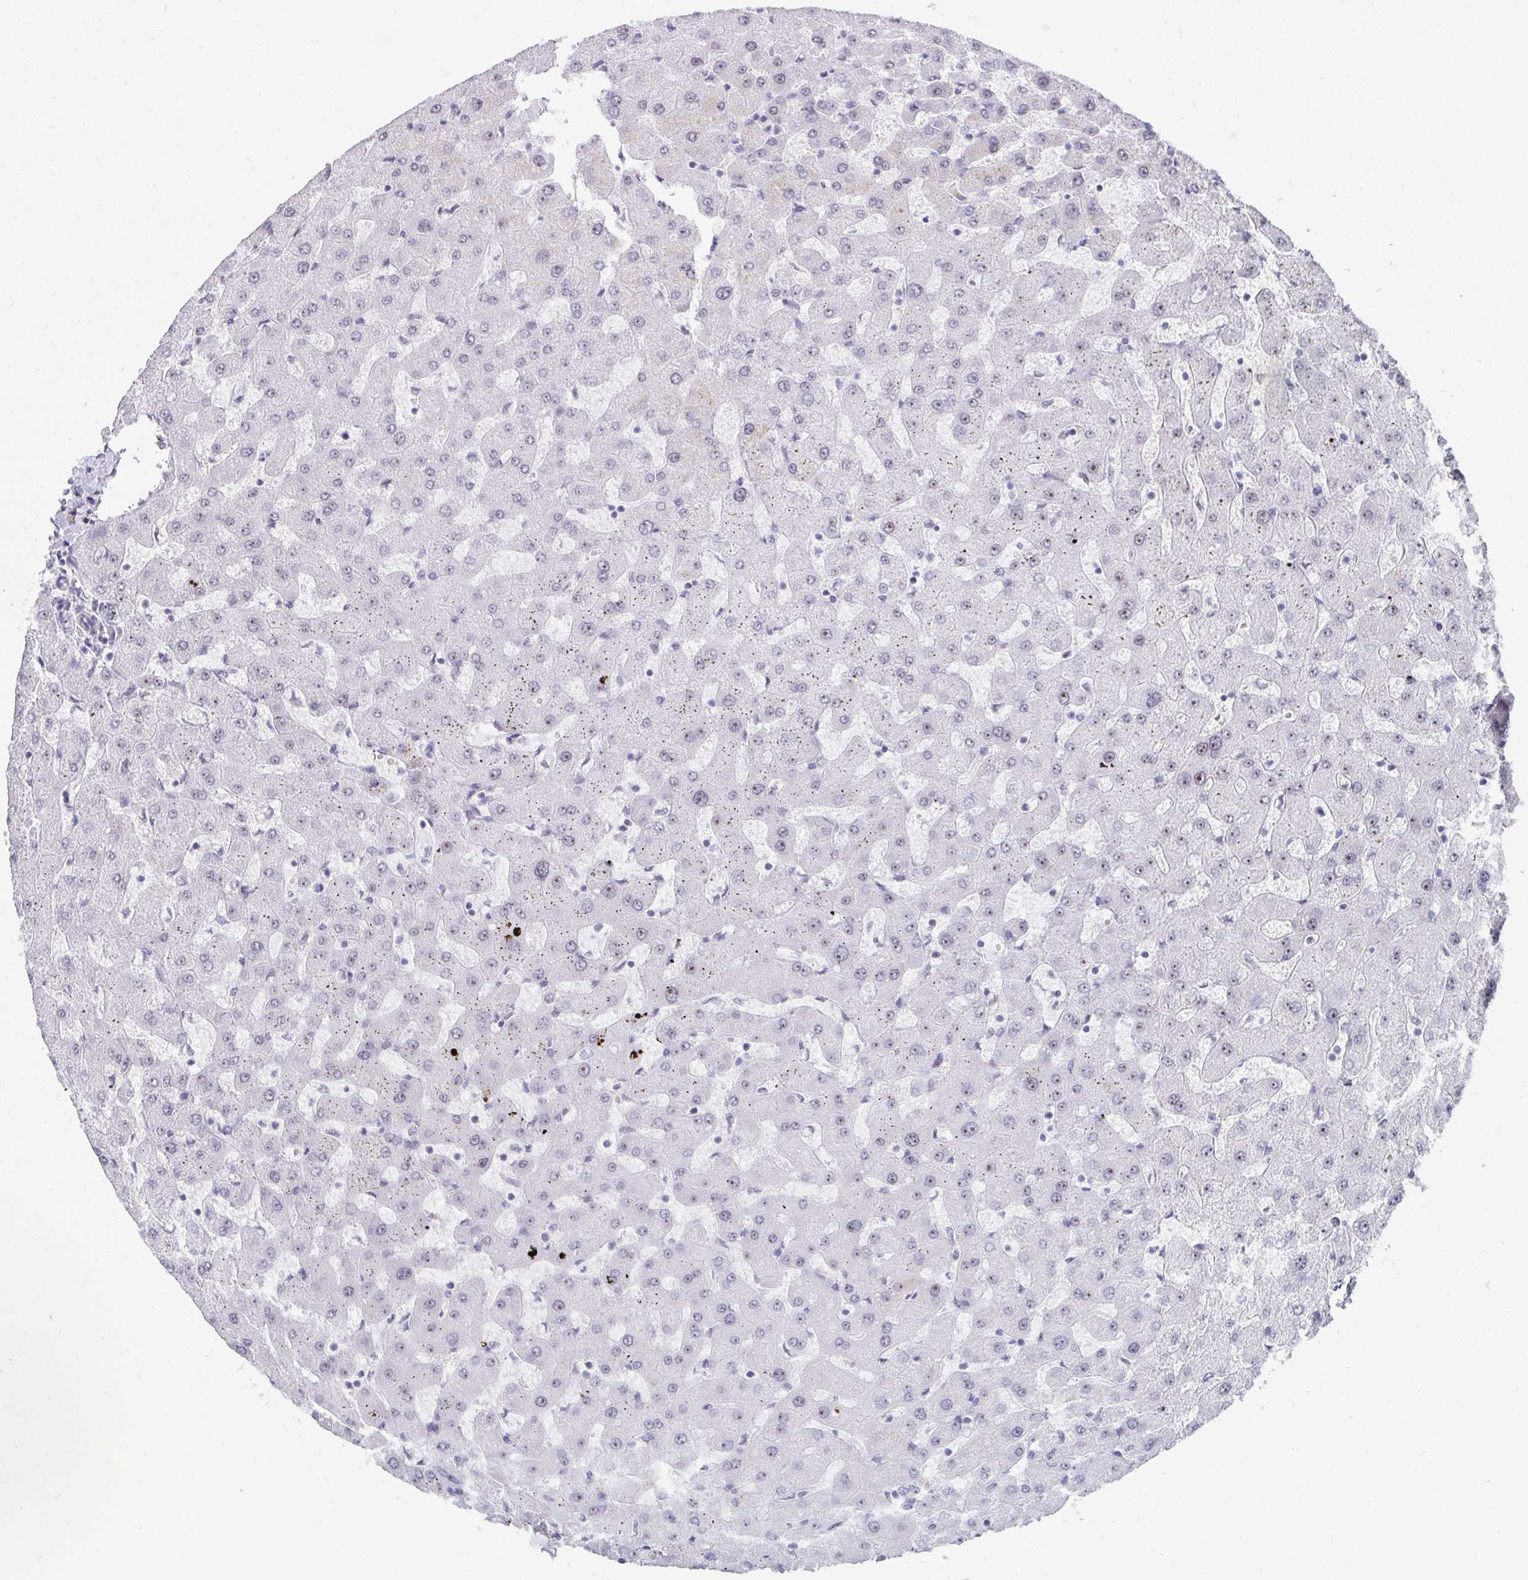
{"staining": {"intensity": "negative", "quantity": "none", "location": "none"}, "tissue": "liver", "cell_type": "Cholangiocytes", "image_type": "normal", "snomed": [{"axis": "morphology", "description": "Normal tissue, NOS"}, {"axis": "topography", "description": "Liver"}], "caption": "A photomicrograph of human liver is negative for staining in cholangiocytes. Nuclei are stained in blue.", "gene": "NOP10", "patient": {"sex": "female", "age": 63}}